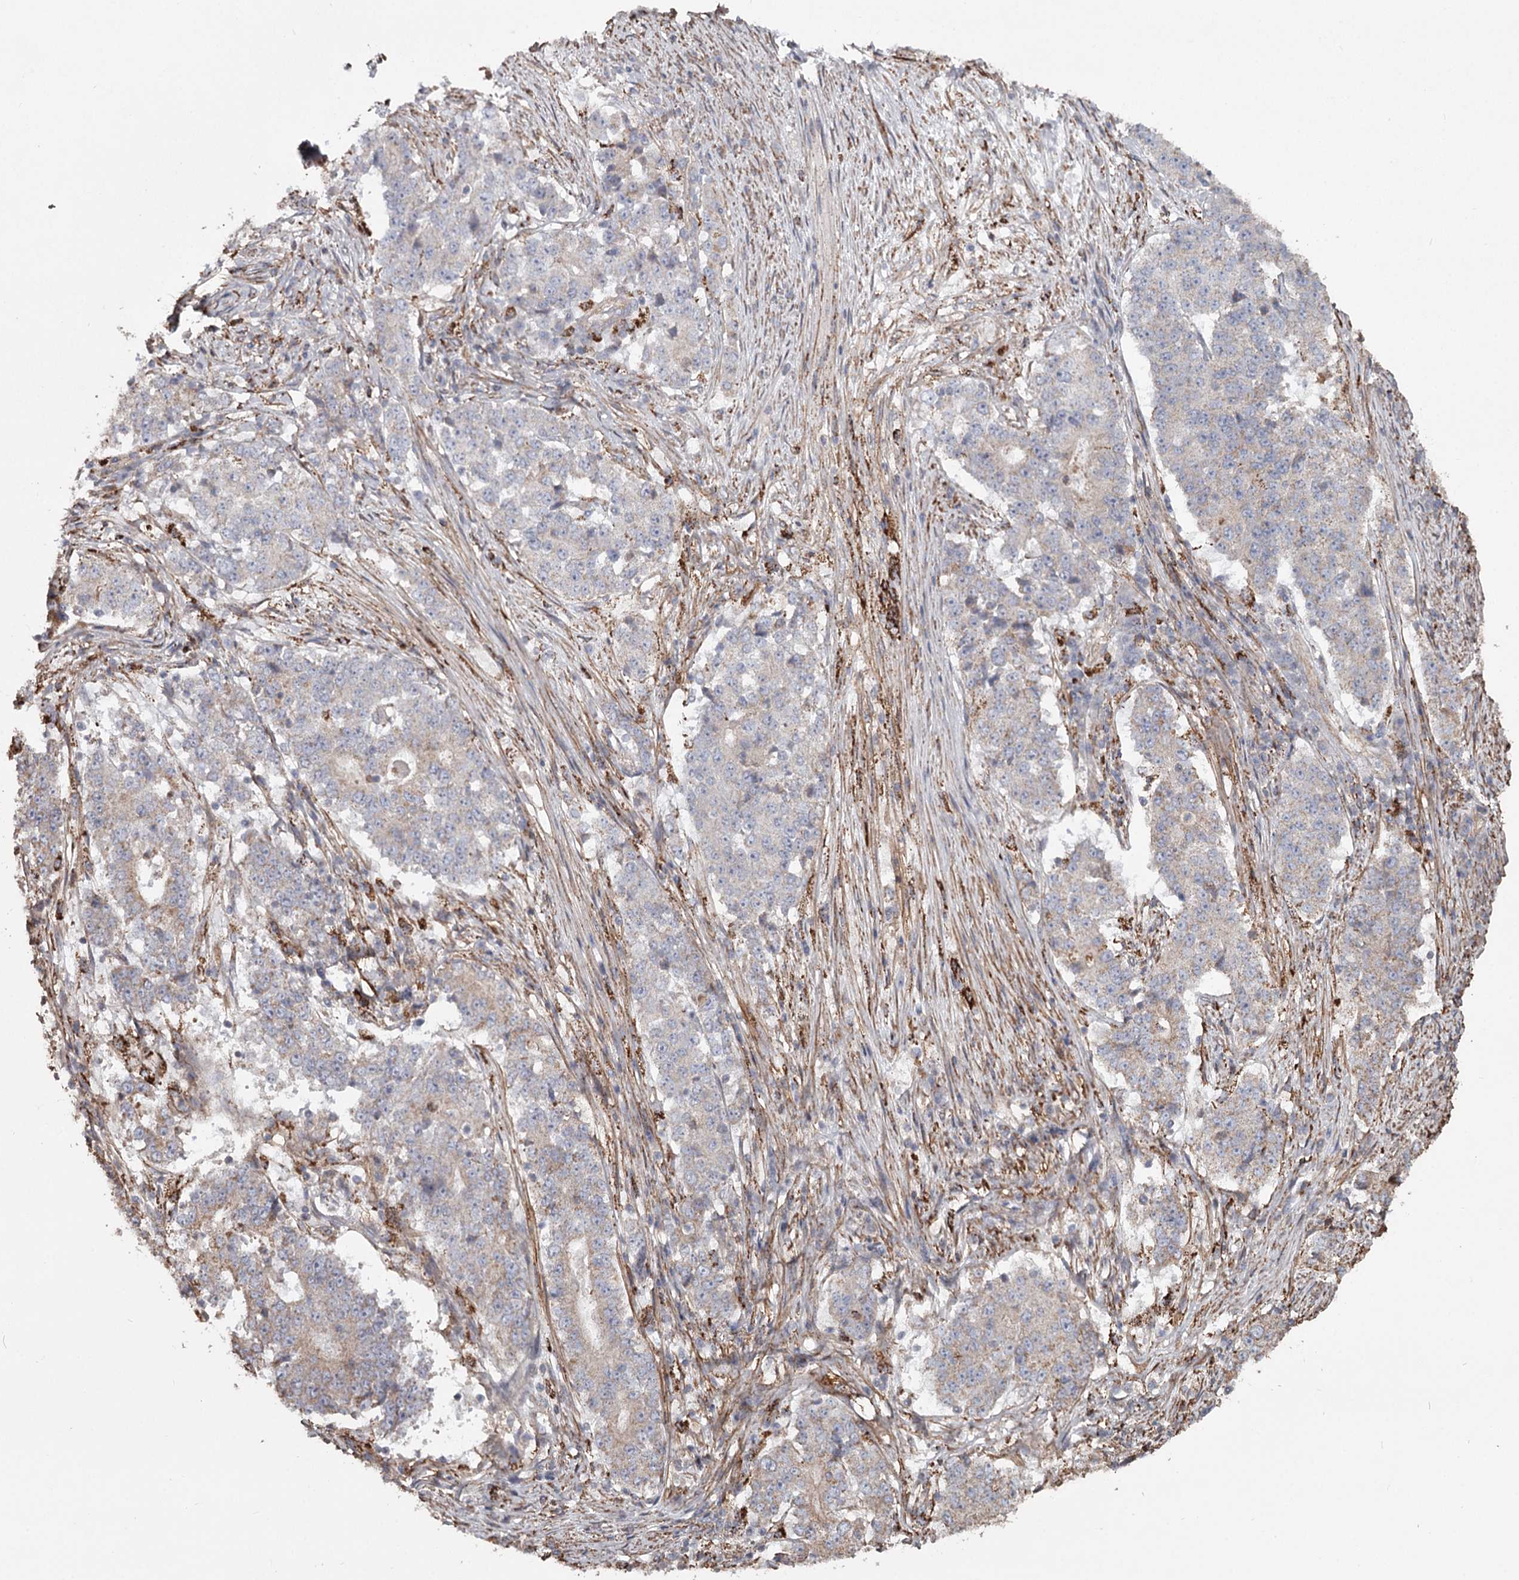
{"staining": {"intensity": "negative", "quantity": "none", "location": "none"}, "tissue": "stomach cancer", "cell_type": "Tumor cells", "image_type": "cancer", "snomed": [{"axis": "morphology", "description": "Adenocarcinoma, NOS"}, {"axis": "topography", "description": "Stomach"}], "caption": "Stomach cancer was stained to show a protein in brown. There is no significant positivity in tumor cells. (Stains: DAB (3,3'-diaminobenzidine) immunohistochemistry with hematoxylin counter stain, Microscopy: brightfield microscopy at high magnification).", "gene": "DHRS9", "patient": {"sex": "male", "age": 59}}